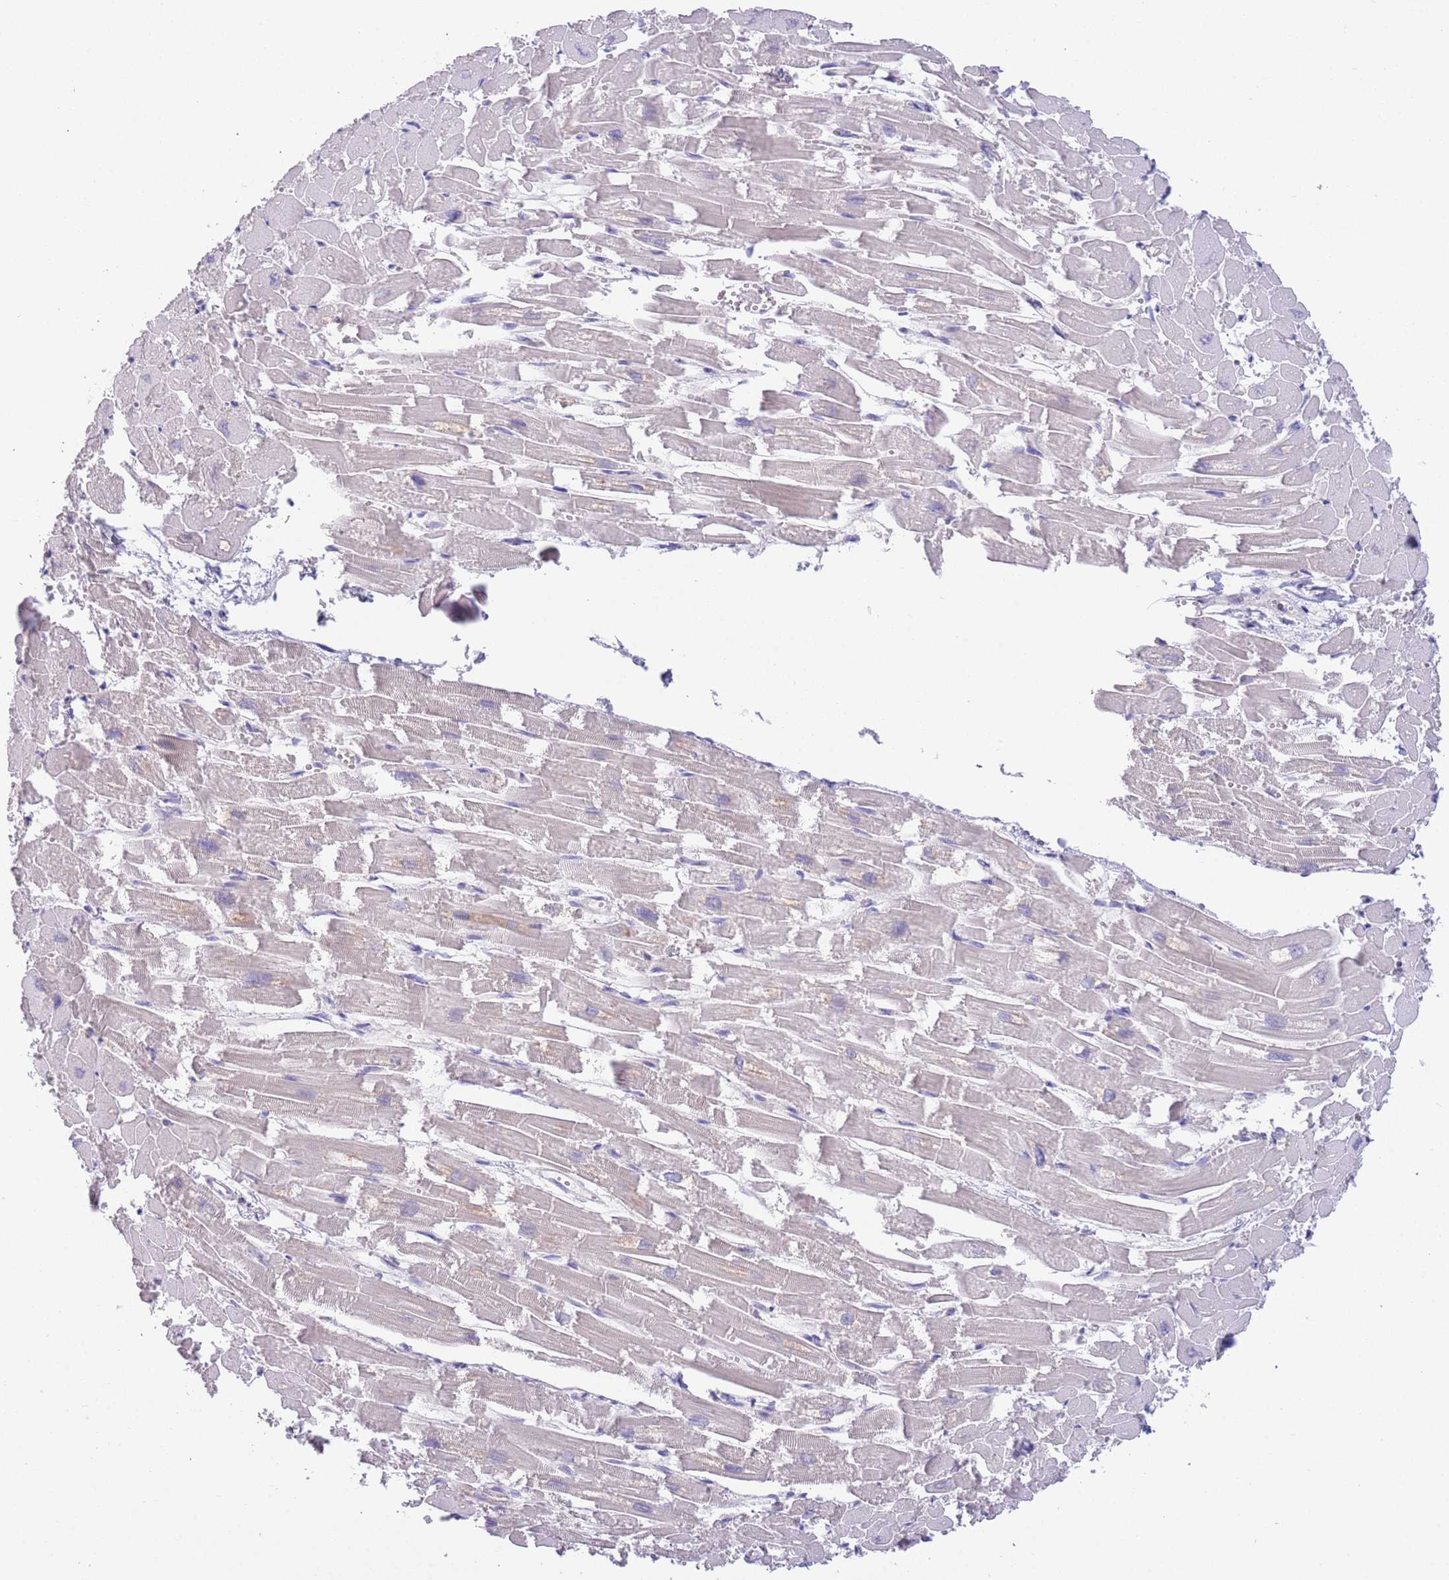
{"staining": {"intensity": "negative", "quantity": "none", "location": "none"}, "tissue": "heart muscle", "cell_type": "Cardiomyocytes", "image_type": "normal", "snomed": [{"axis": "morphology", "description": "Normal tissue, NOS"}, {"axis": "topography", "description": "Heart"}], "caption": "This is an immunohistochemistry micrograph of normal human heart muscle. There is no positivity in cardiomyocytes.", "gene": "IGFL4", "patient": {"sex": "male", "age": 54}}